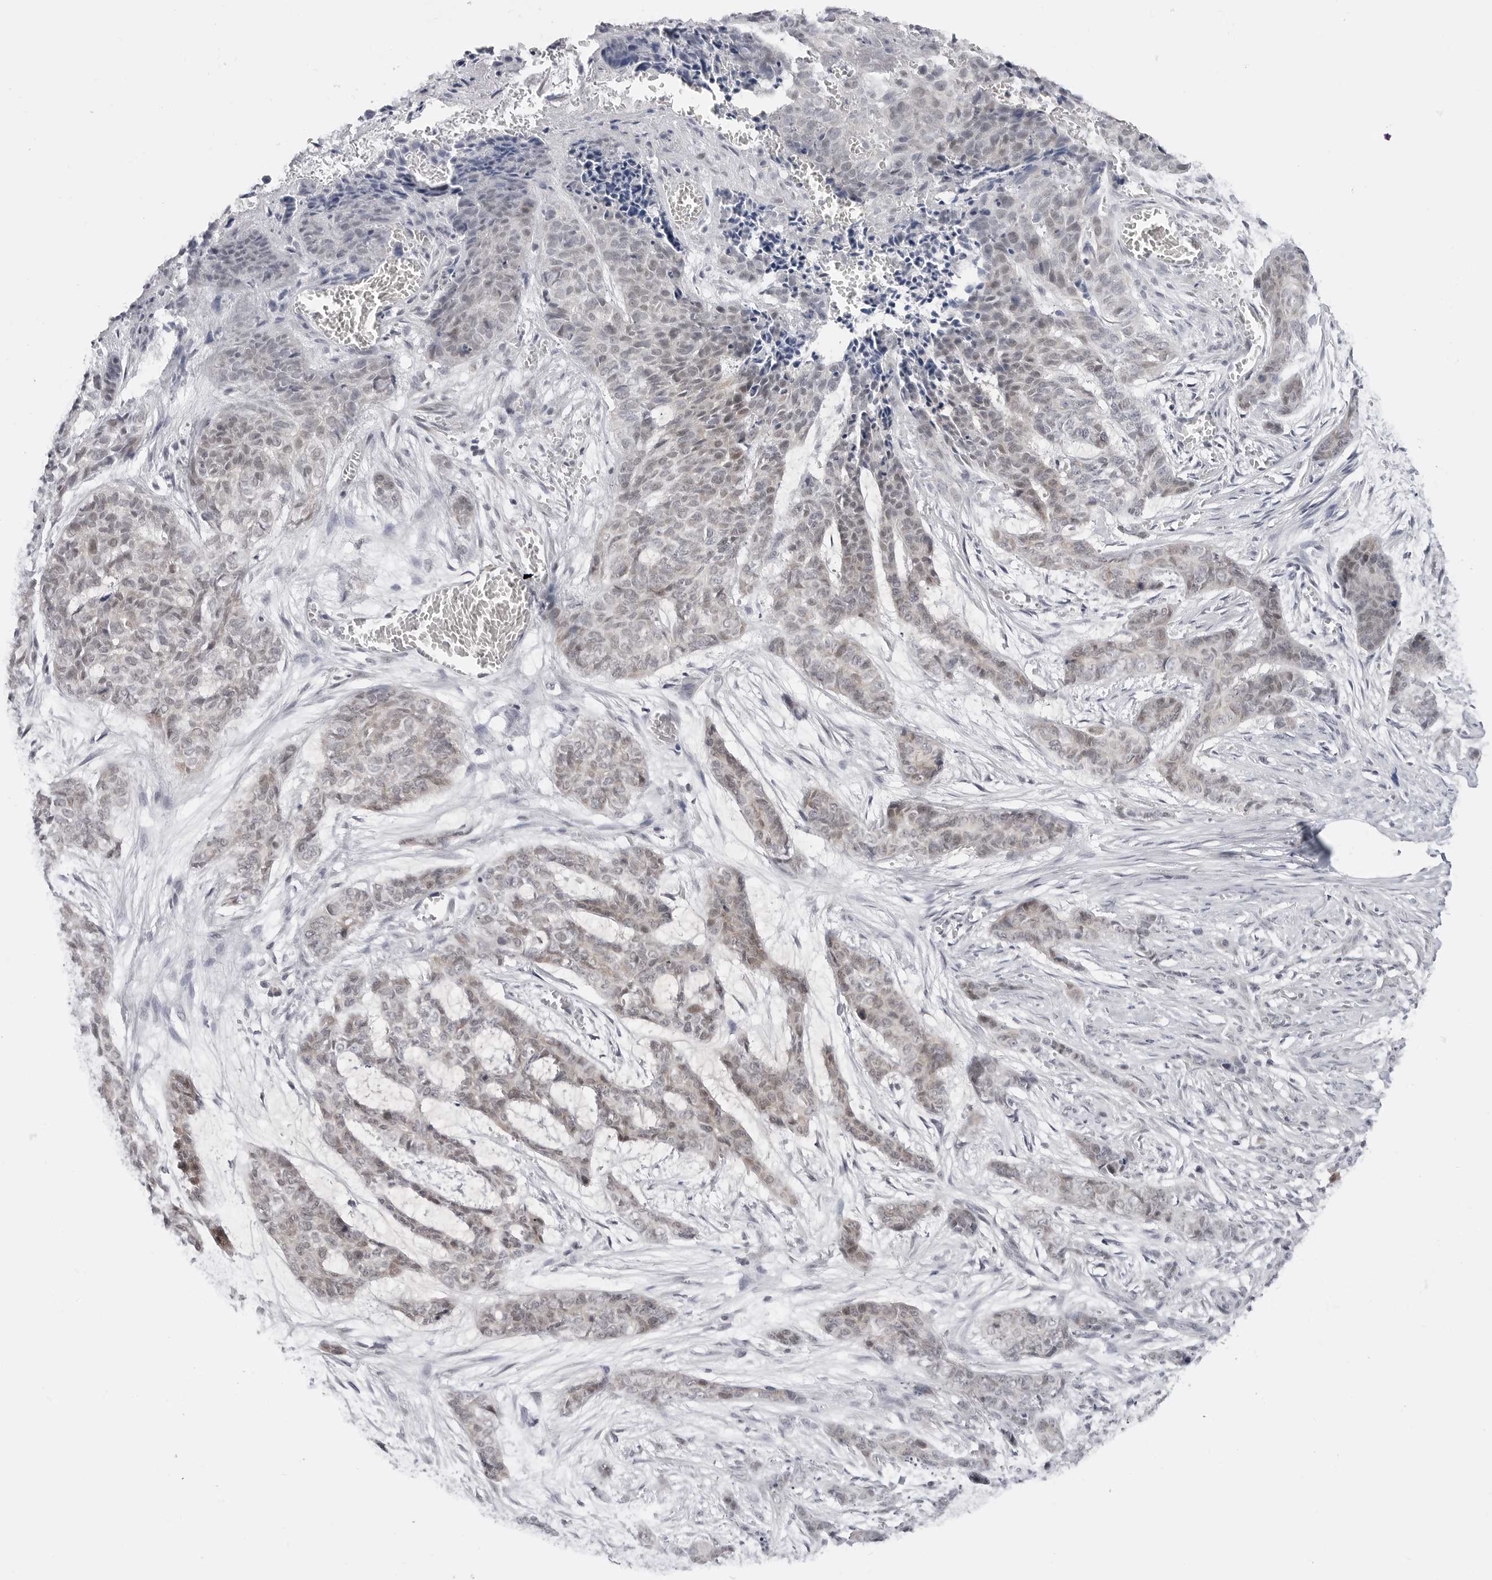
{"staining": {"intensity": "negative", "quantity": "none", "location": "none"}, "tissue": "skin cancer", "cell_type": "Tumor cells", "image_type": "cancer", "snomed": [{"axis": "morphology", "description": "Basal cell carcinoma"}, {"axis": "topography", "description": "Skin"}], "caption": "IHC histopathology image of neoplastic tissue: skin cancer (basal cell carcinoma) stained with DAB demonstrates no significant protein expression in tumor cells.", "gene": "PPP2R5C", "patient": {"sex": "female", "age": 64}}